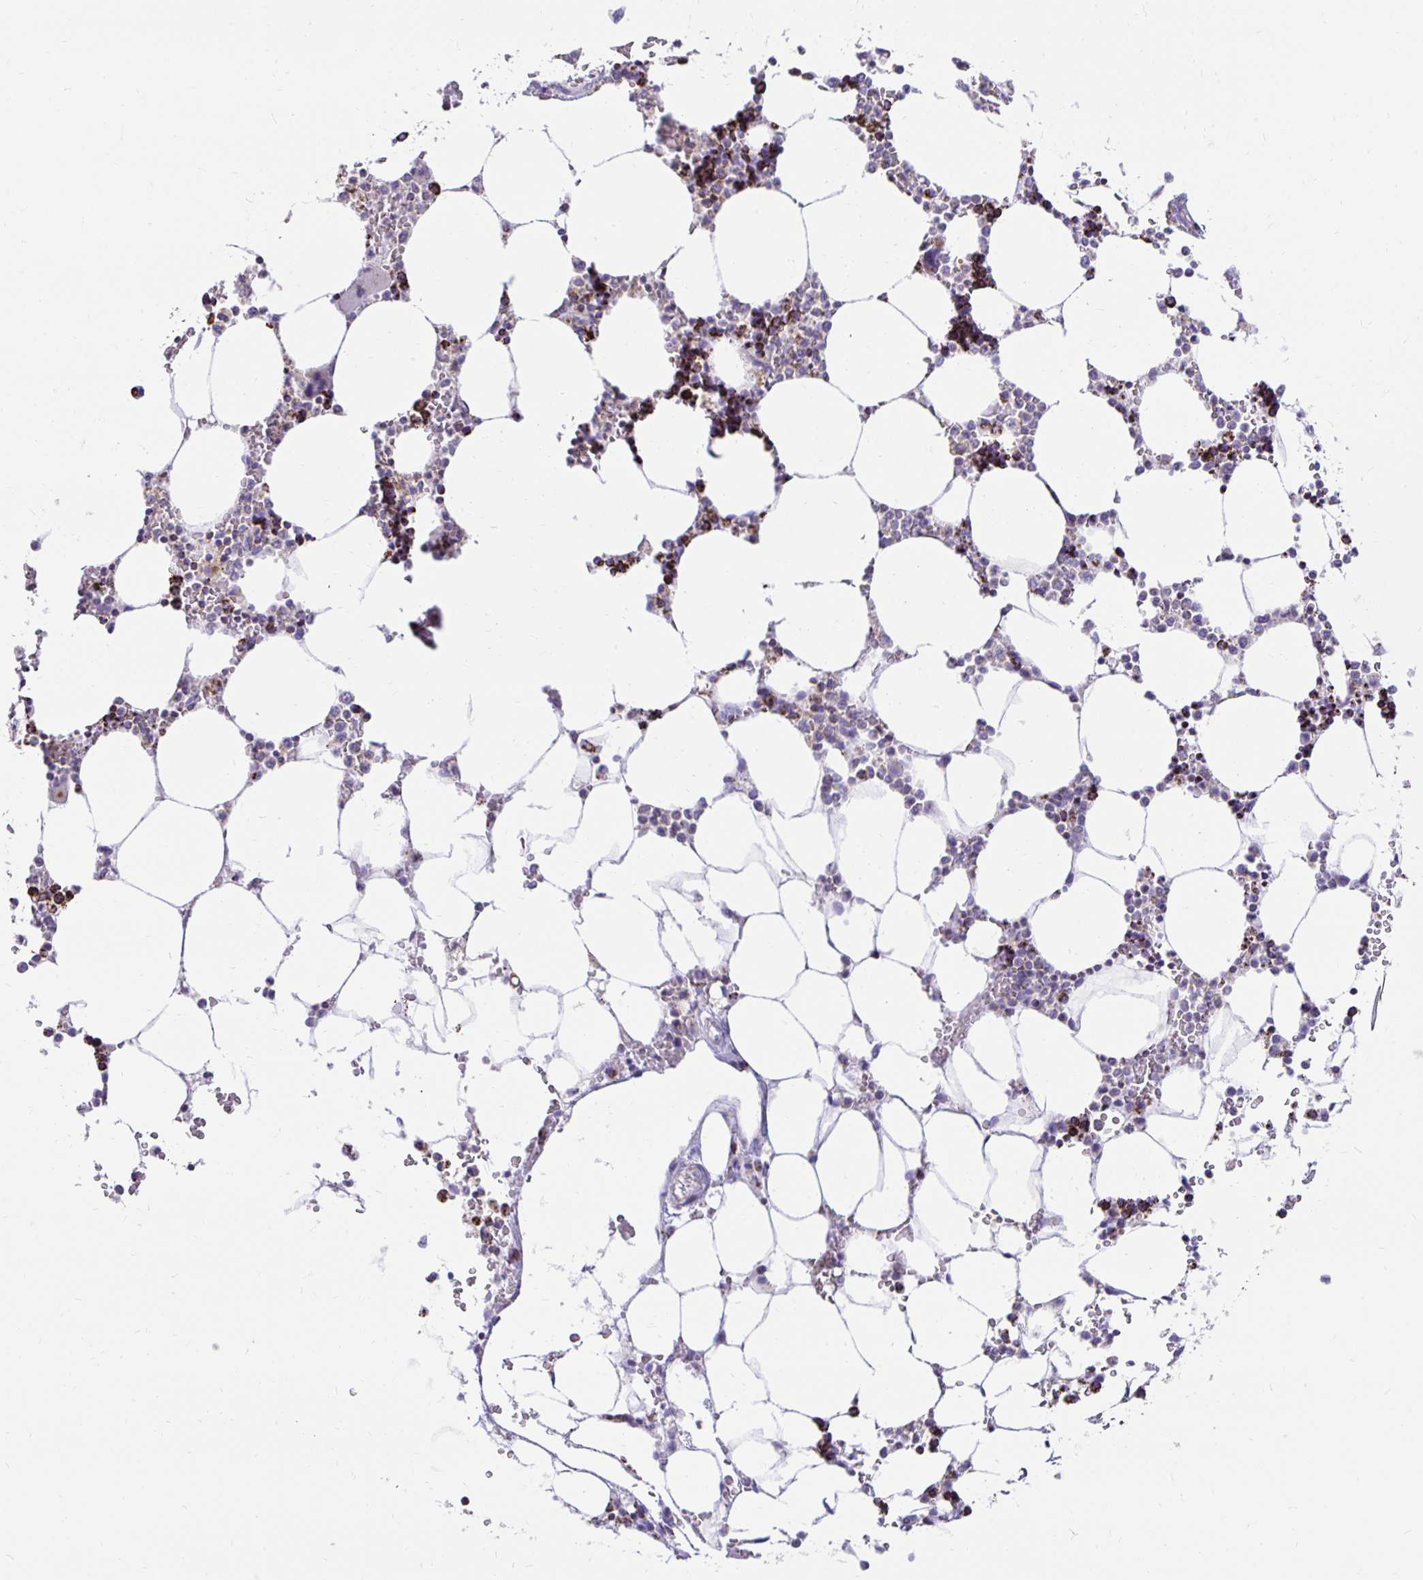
{"staining": {"intensity": "strong", "quantity": "<25%", "location": "cytoplasmic/membranous"}, "tissue": "bone marrow", "cell_type": "Hematopoietic cells", "image_type": "normal", "snomed": [{"axis": "morphology", "description": "Normal tissue, NOS"}, {"axis": "topography", "description": "Bone marrow"}], "caption": "An image of bone marrow stained for a protein reveals strong cytoplasmic/membranous brown staining in hematopoietic cells. Using DAB (brown) and hematoxylin (blue) stains, captured at high magnification using brightfield microscopy.", "gene": "PLAAT2", "patient": {"sex": "male", "age": 64}}